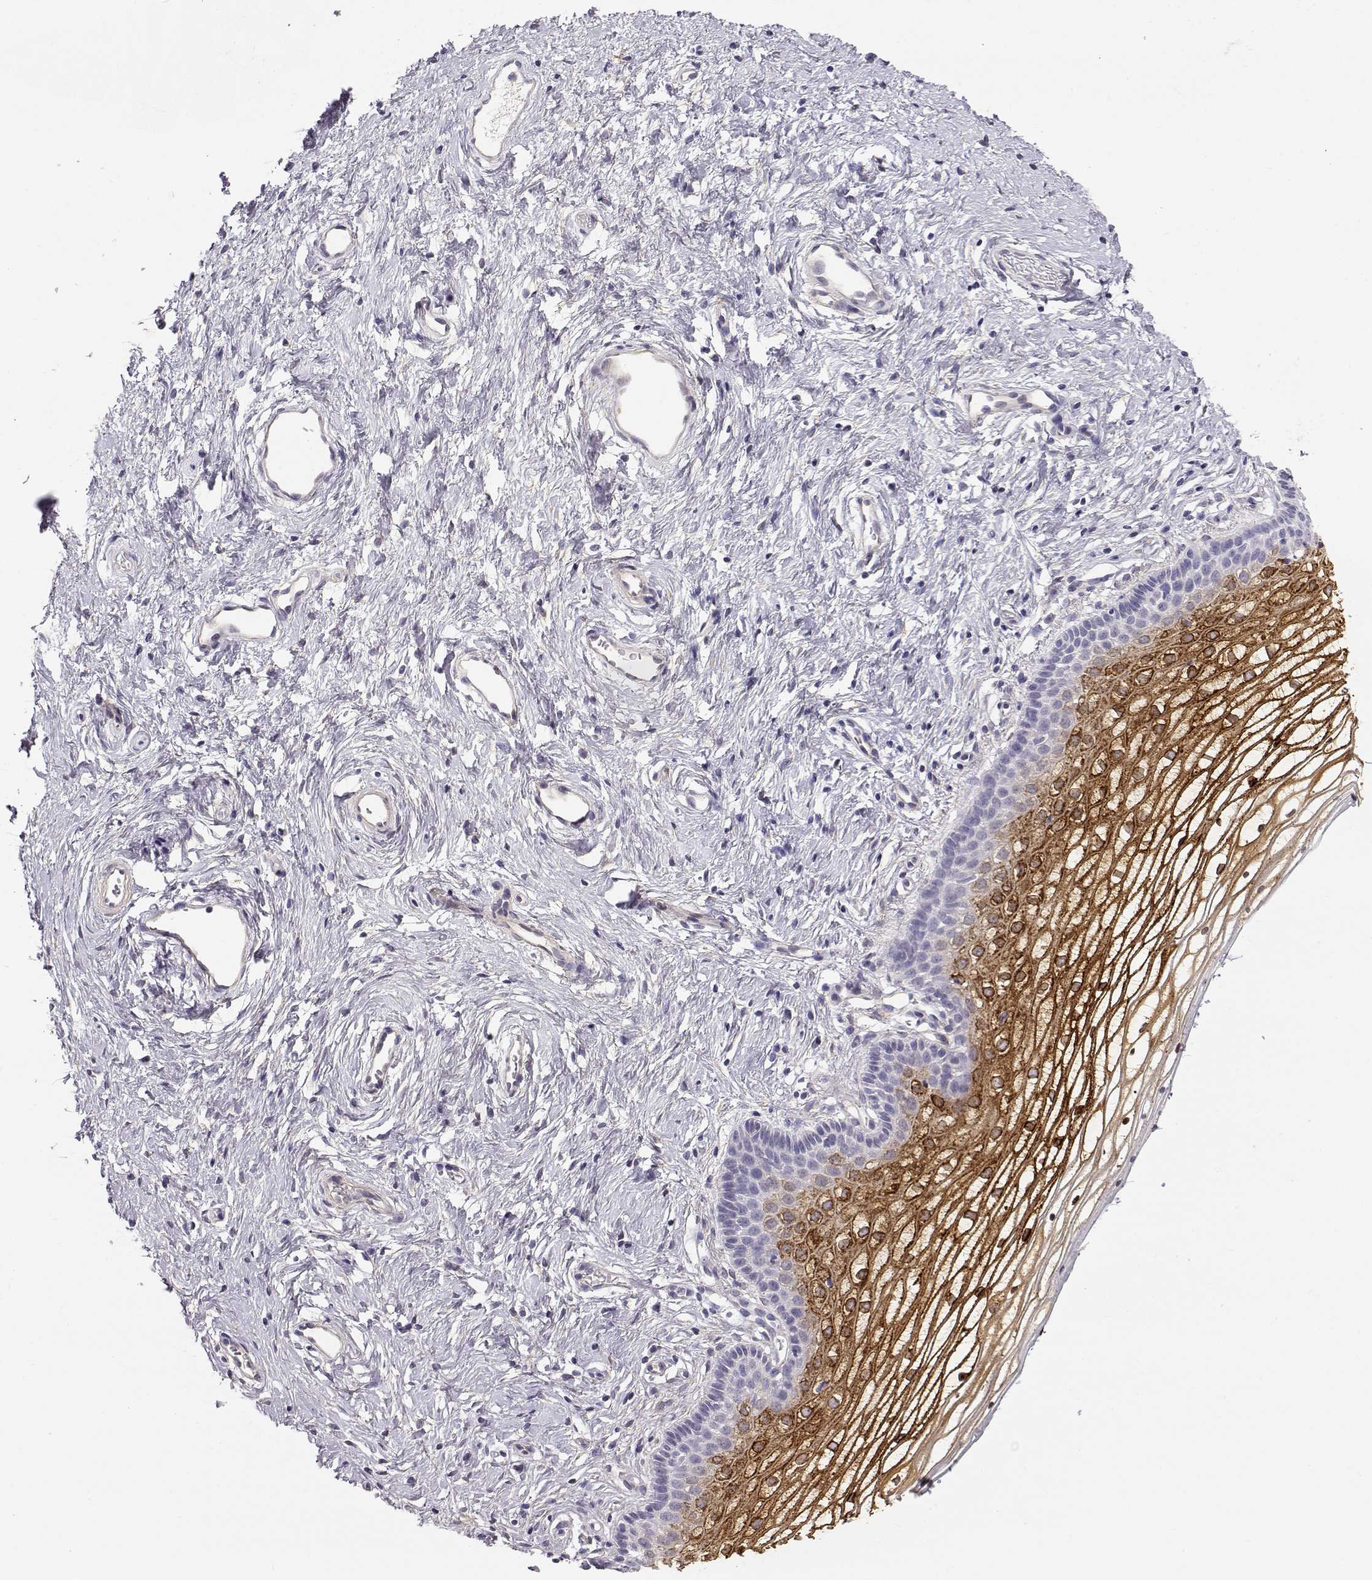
{"staining": {"intensity": "strong", "quantity": "25%-75%", "location": "cytoplasmic/membranous"}, "tissue": "vagina", "cell_type": "Squamous epithelial cells", "image_type": "normal", "snomed": [{"axis": "morphology", "description": "Normal tissue, NOS"}, {"axis": "topography", "description": "Vagina"}], "caption": "The photomicrograph exhibits staining of unremarkable vagina, revealing strong cytoplasmic/membranous protein staining (brown color) within squamous epithelial cells. (Brightfield microscopy of DAB IHC at high magnification).", "gene": "ENDOU", "patient": {"sex": "female", "age": 36}}